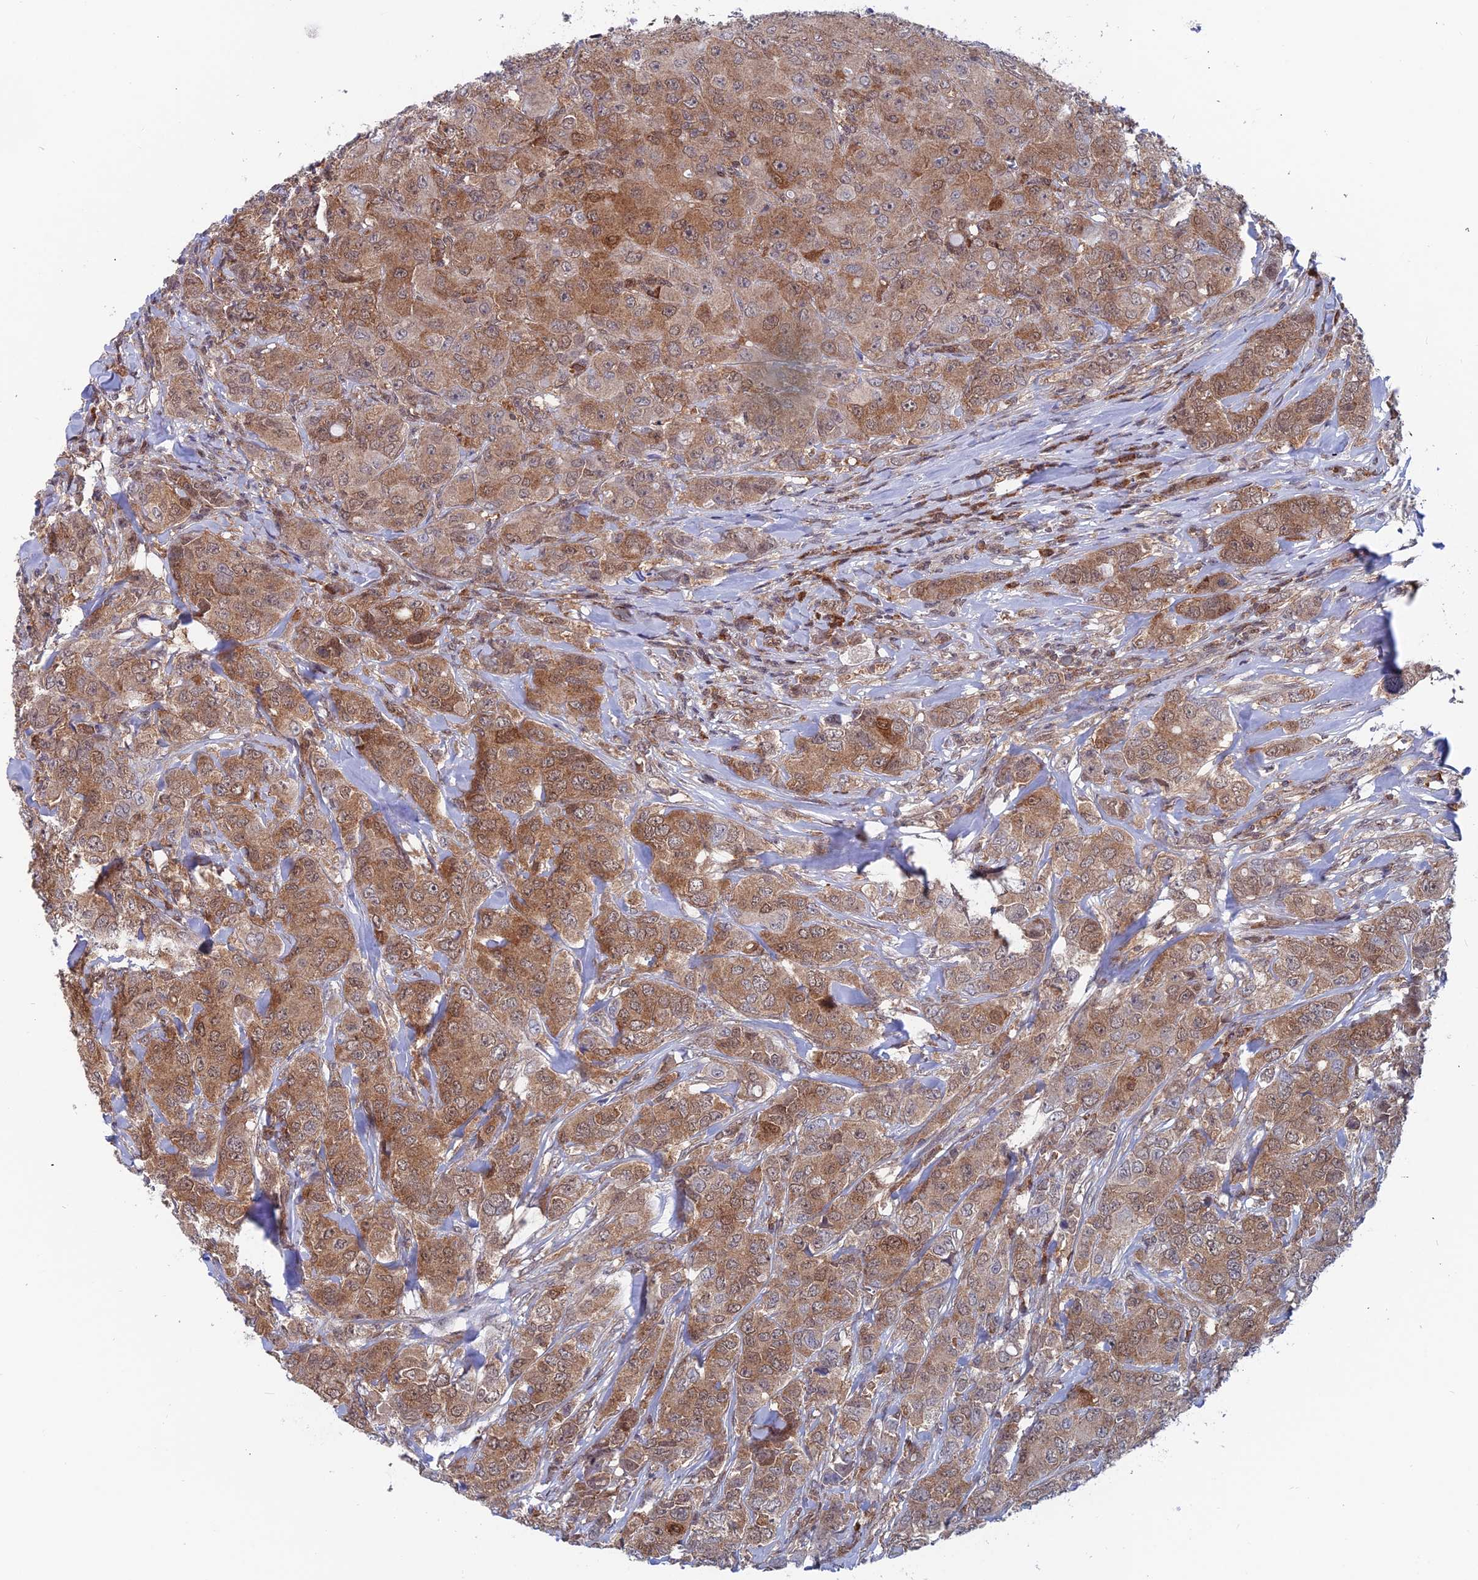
{"staining": {"intensity": "moderate", "quantity": ">75%", "location": "cytoplasmic/membranous,nuclear"}, "tissue": "breast cancer", "cell_type": "Tumor cells", "image_type": "cancer", "snomed": [{"axis": "morphology", "description": "Duct carcinoma"}, {"axis": "topography", "description": "Breast"}], "caption": "This histopathology image demonstrates immunohistochemistry (IHC) staining of human breast invasive ductal carcinoma, with medium moderate cytoplasmic/membranous and nuclear staining in approximately >75% of tumor cells.", "gene": "IGBP1", "patient": {"sex": "female", "age": 43}}